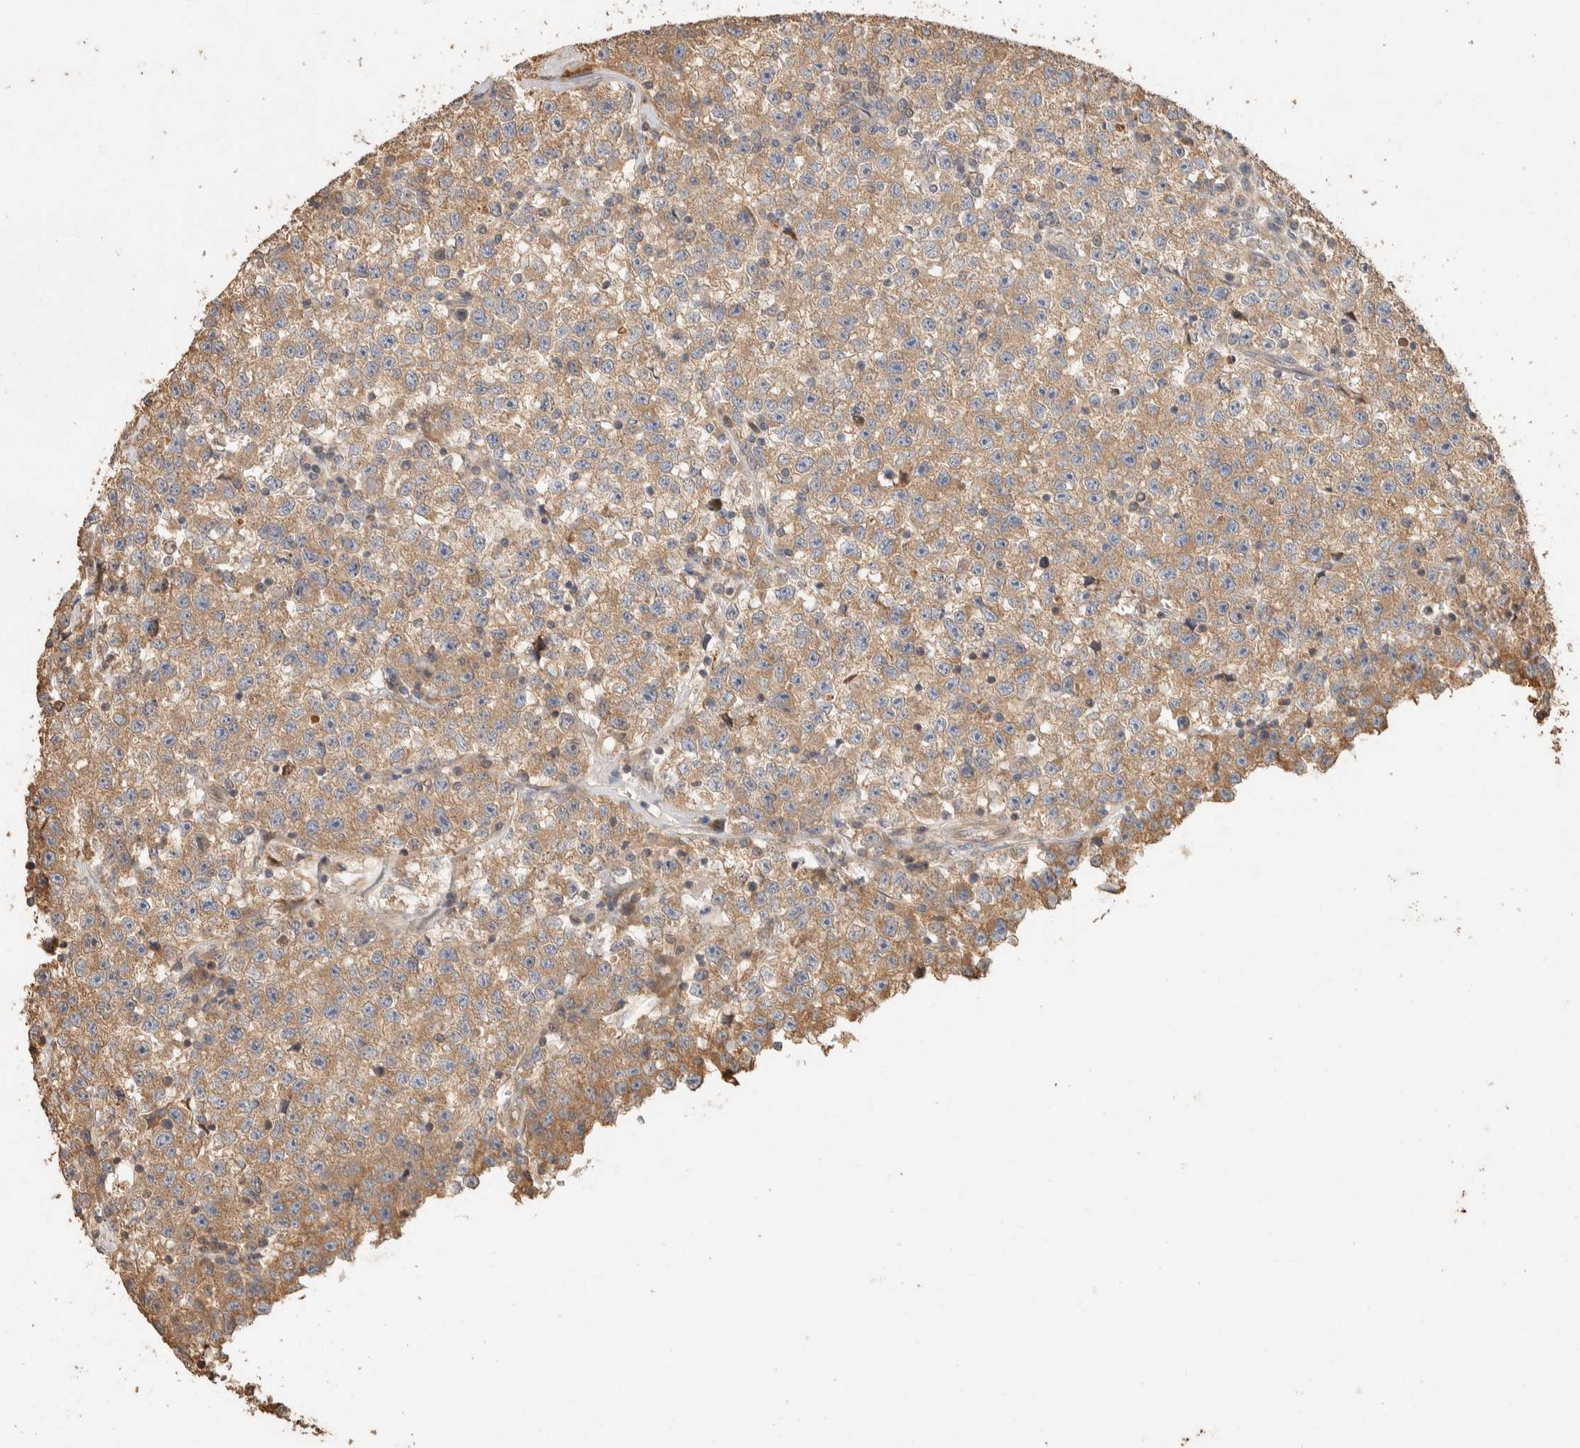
{"staining": {"intensity": "weak", "quantity": ">75%", "location": "cytoplasmic/membranous"}, "tissue": "testis cancer", "cell_type": "Tumor cells", "image_type": "cancer", "snomed": [{"axis": "morphology", "description": "Seminoma, NOS"}, {"axis": "topography", "description": "Testis"}], "caption": "DAB (3,3'-diaminobenzidine) immunohistochemical staining of testis cancer (seminoma) displays weak cytoplasmic/membranous protein positivity in approximately >75% of tumor cells.", "gene": "EXOC7", "patient": {"sex": "male", "age": 22}}